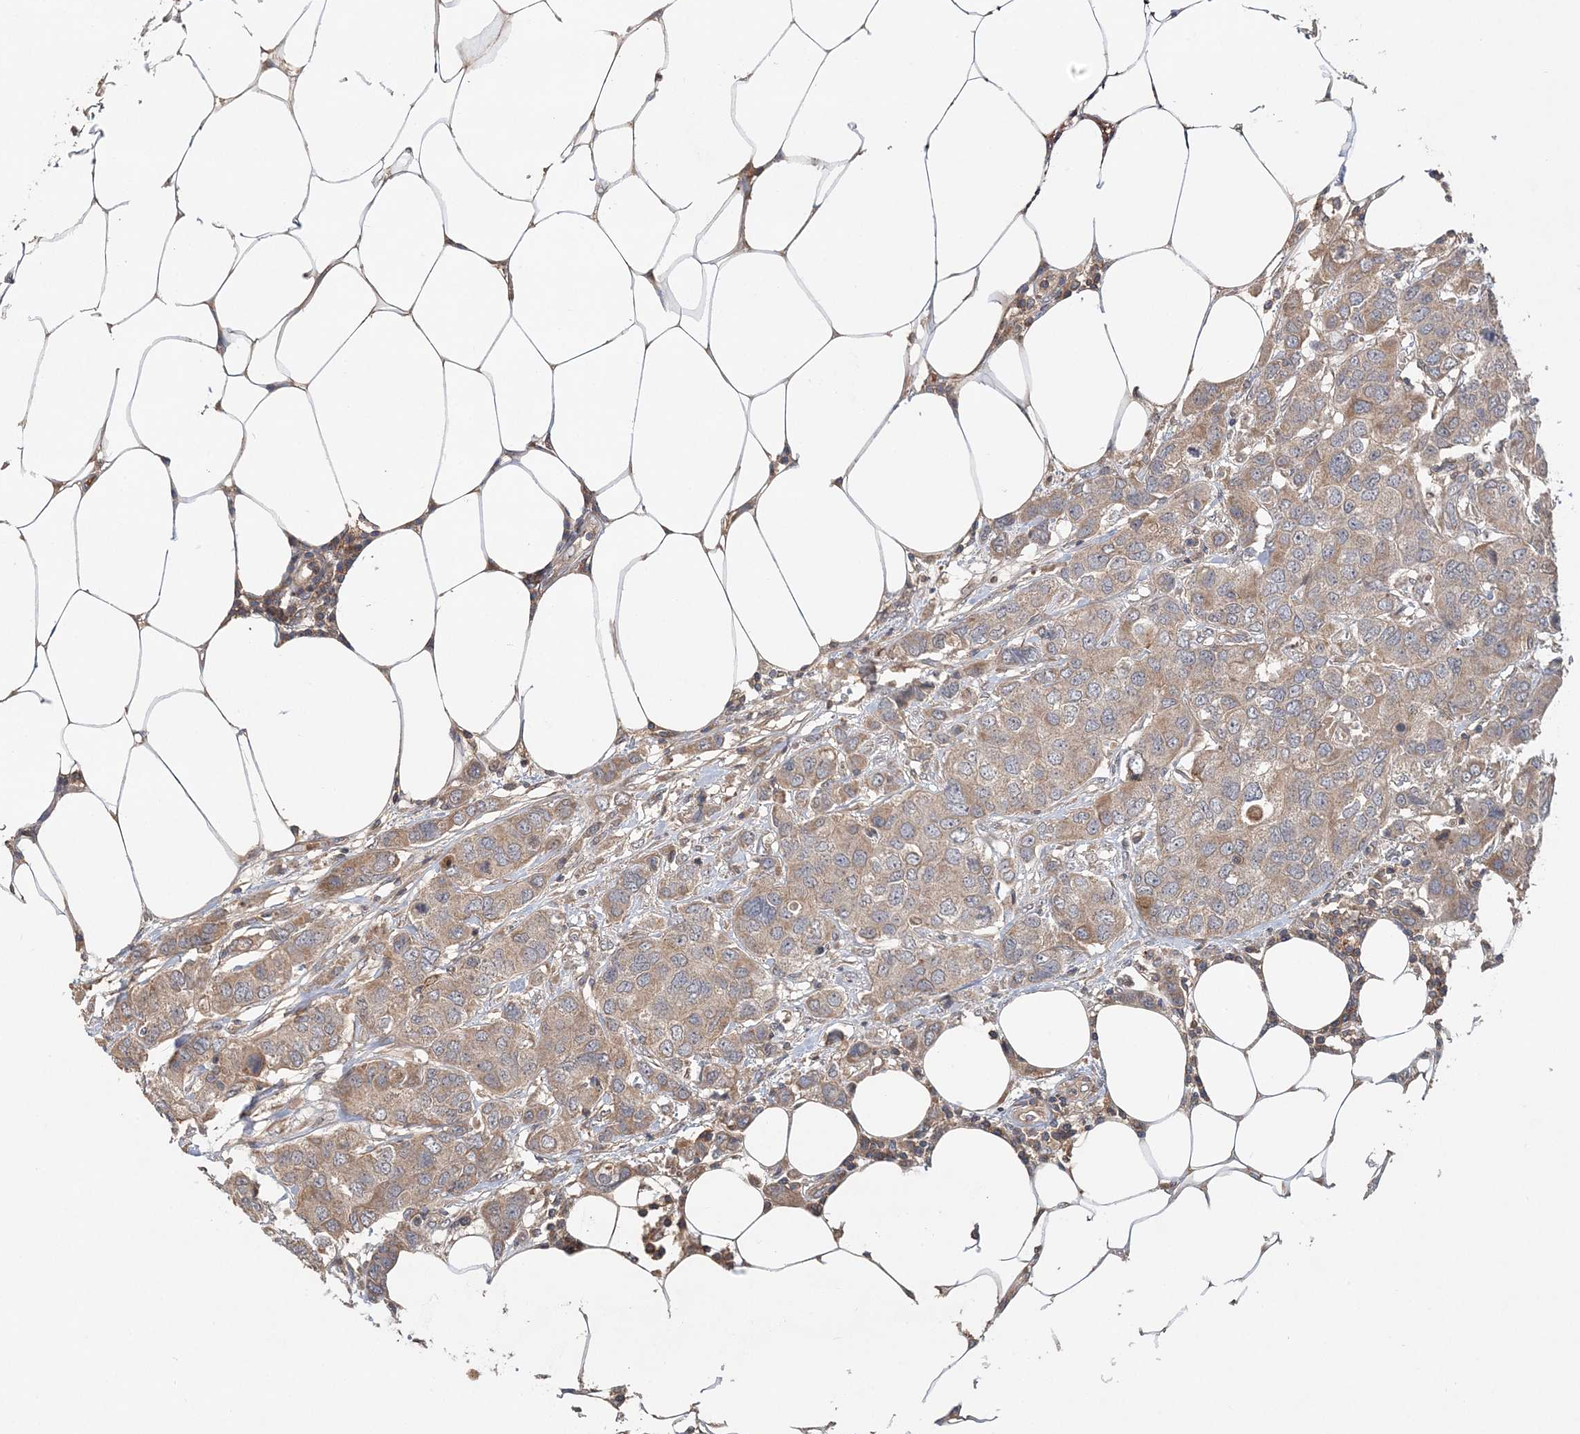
{"staining": {"intensity": "weak", "quantity": ">75%", "location": "cytoplasmic/membranous"}, "tissue": "breast cancer", "cell_type": "Tumor cells", "image_type": "cancer", "snomed": [{"axis": "morphology", "description": "Duct carcinoma"}, {"axis": "topography", "description": "Breast"}], "caption": "Protein expression analysis of breast cancer shows weak cytoplasmic/membranous positivity in approximately >75% of tumor cells.", "gene": "SYCP3", "patient": {"sex": "female", "age": 50}}